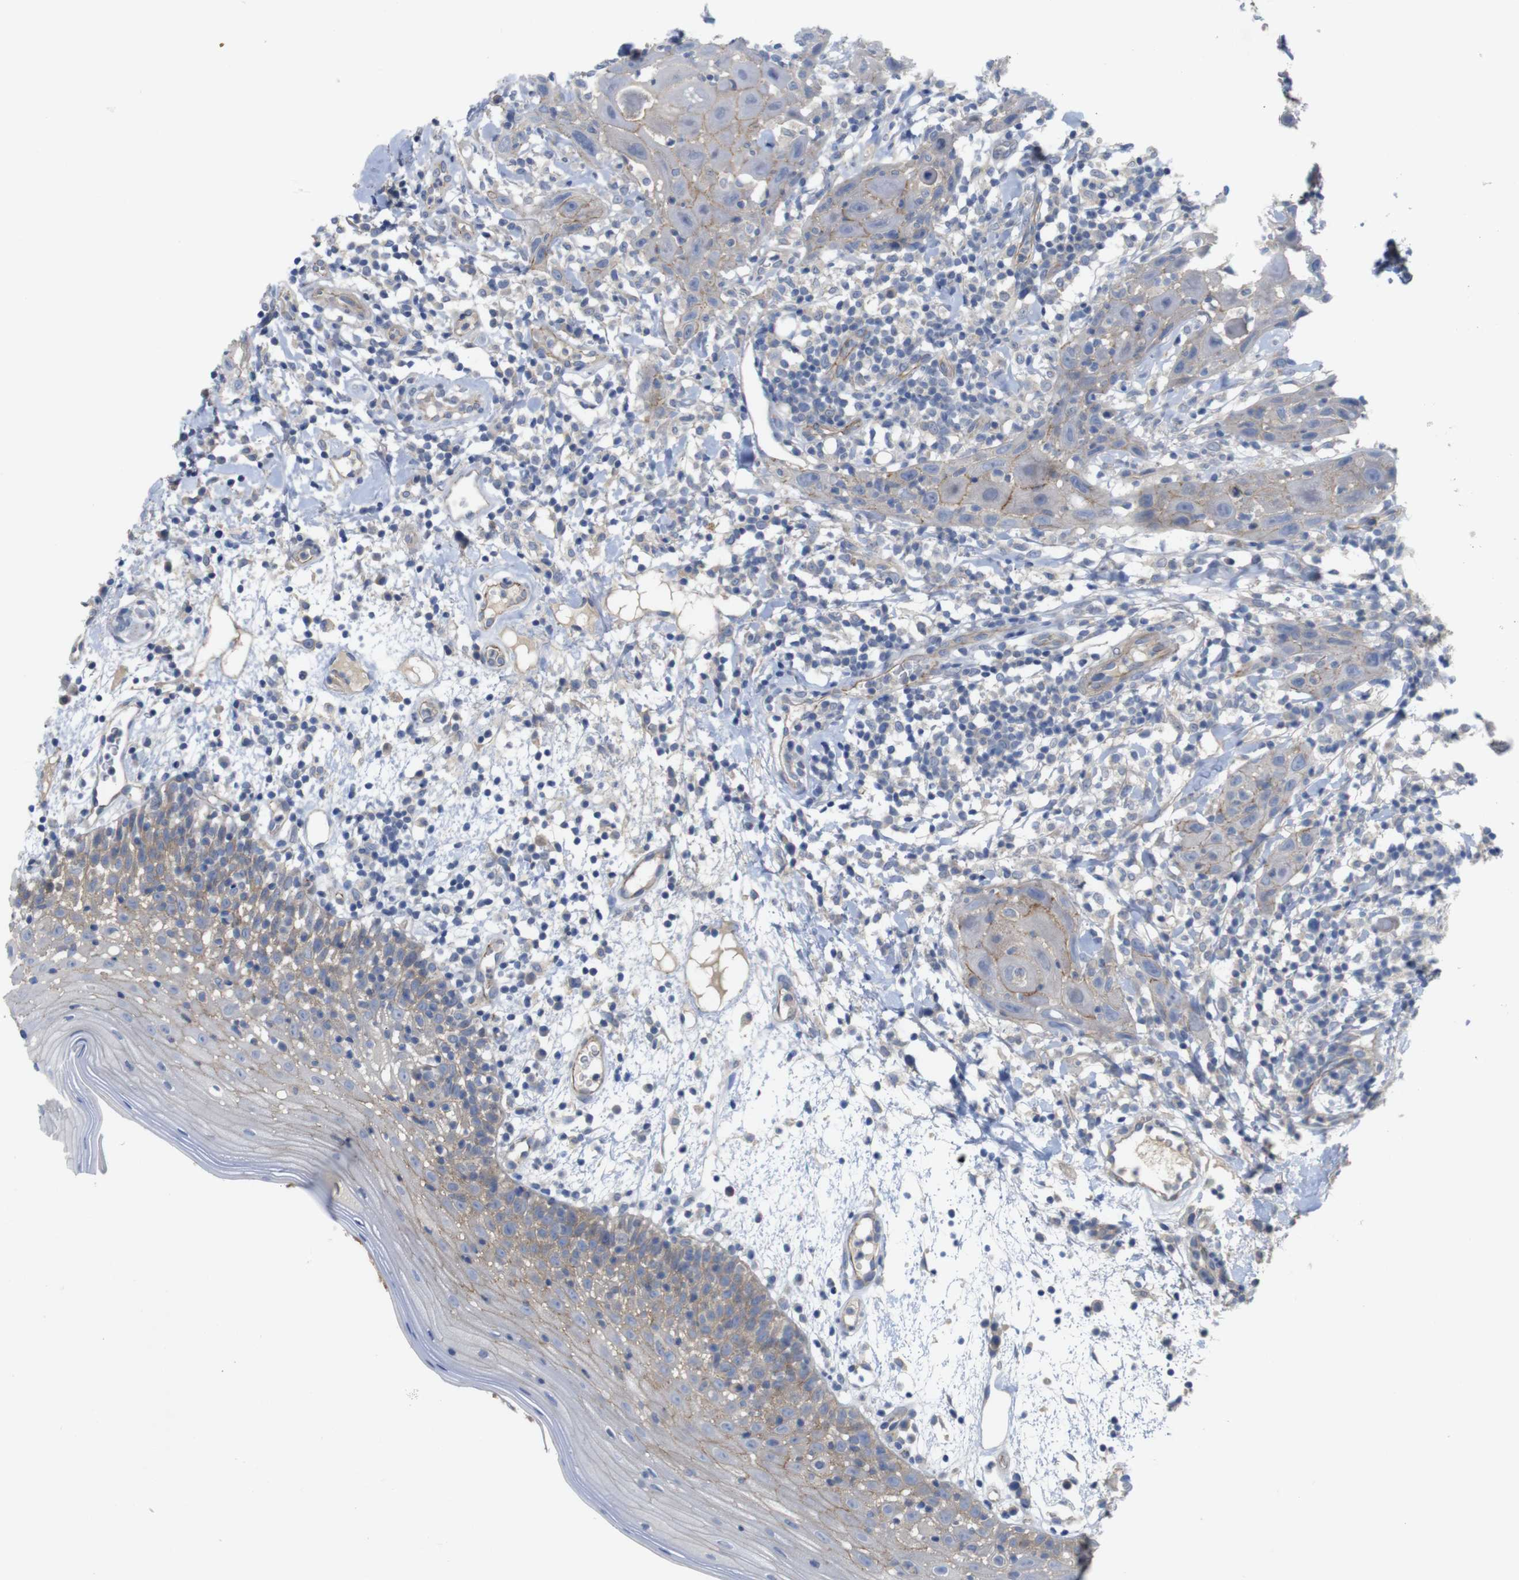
{"staining": {"intensity": "moderate", "quantity": "25%-75%", "location": "cytoplasmic/membranous"}, "tissue": "oral mucosa", "cell_type": "Squamous epithelial cells", "image_type": "normal", "snomed": [{"axis": "morphology", "description": "Normal tissue, NOS"}, {"axis": "morphology", "description": "Squamous cell carcinoma, NOS"}, {"axis": "topography", "description": "Skeletal muscle"}, {"axis": "topography", "description": "Oral tissue"}], "caption": "The histopathology image displays immunohistochemical staining of normal oral mucosa. There is moderate cytoplasmic/membranous positivity is identified in approximately 25%-75% of squamous epithelial cells.", "gene": "KIDINS220", "patient": {"sex": "male", "age": 71}}